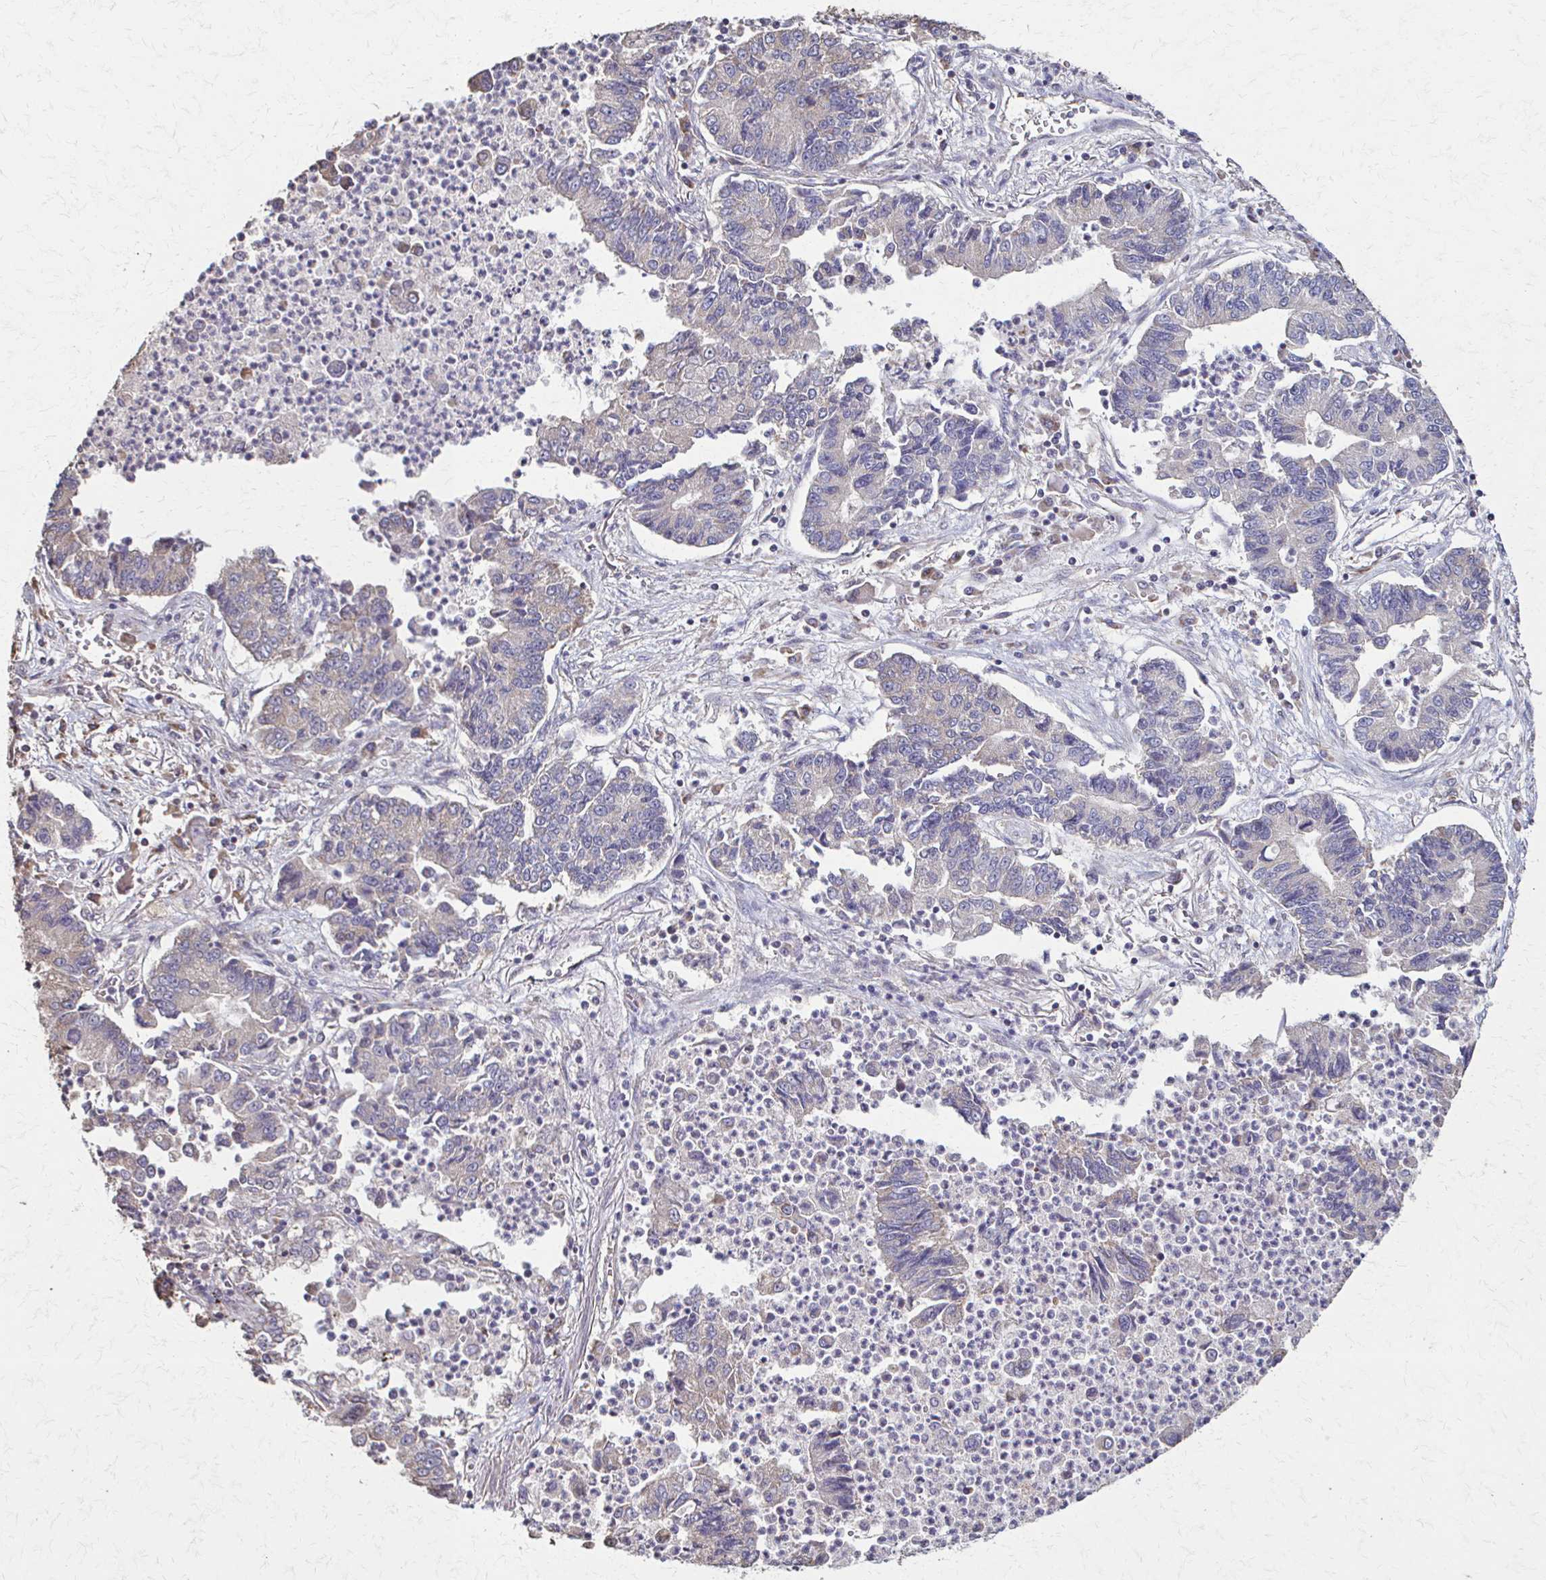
{"staining": {"intensity": "negative", "quantity": "none", "location": "none"}, "tissue": "lung cancer", "cell_type": "Tumor cells", "image_type": "cancer", "snomed": [{"axis": "morphology", "description": "Adenocarcinoma, NOS"}, {"axis": "topography", "description": "Lung"}], "caption": "Immunohistochemistry (IHC) photomicrograph of human adenocarcinoma (lung) stained for a protein (brown), which demonstrates no staining in tumor cells.", "gene": "IL18BP", "patient": {"sex": "female", "age": 57}}